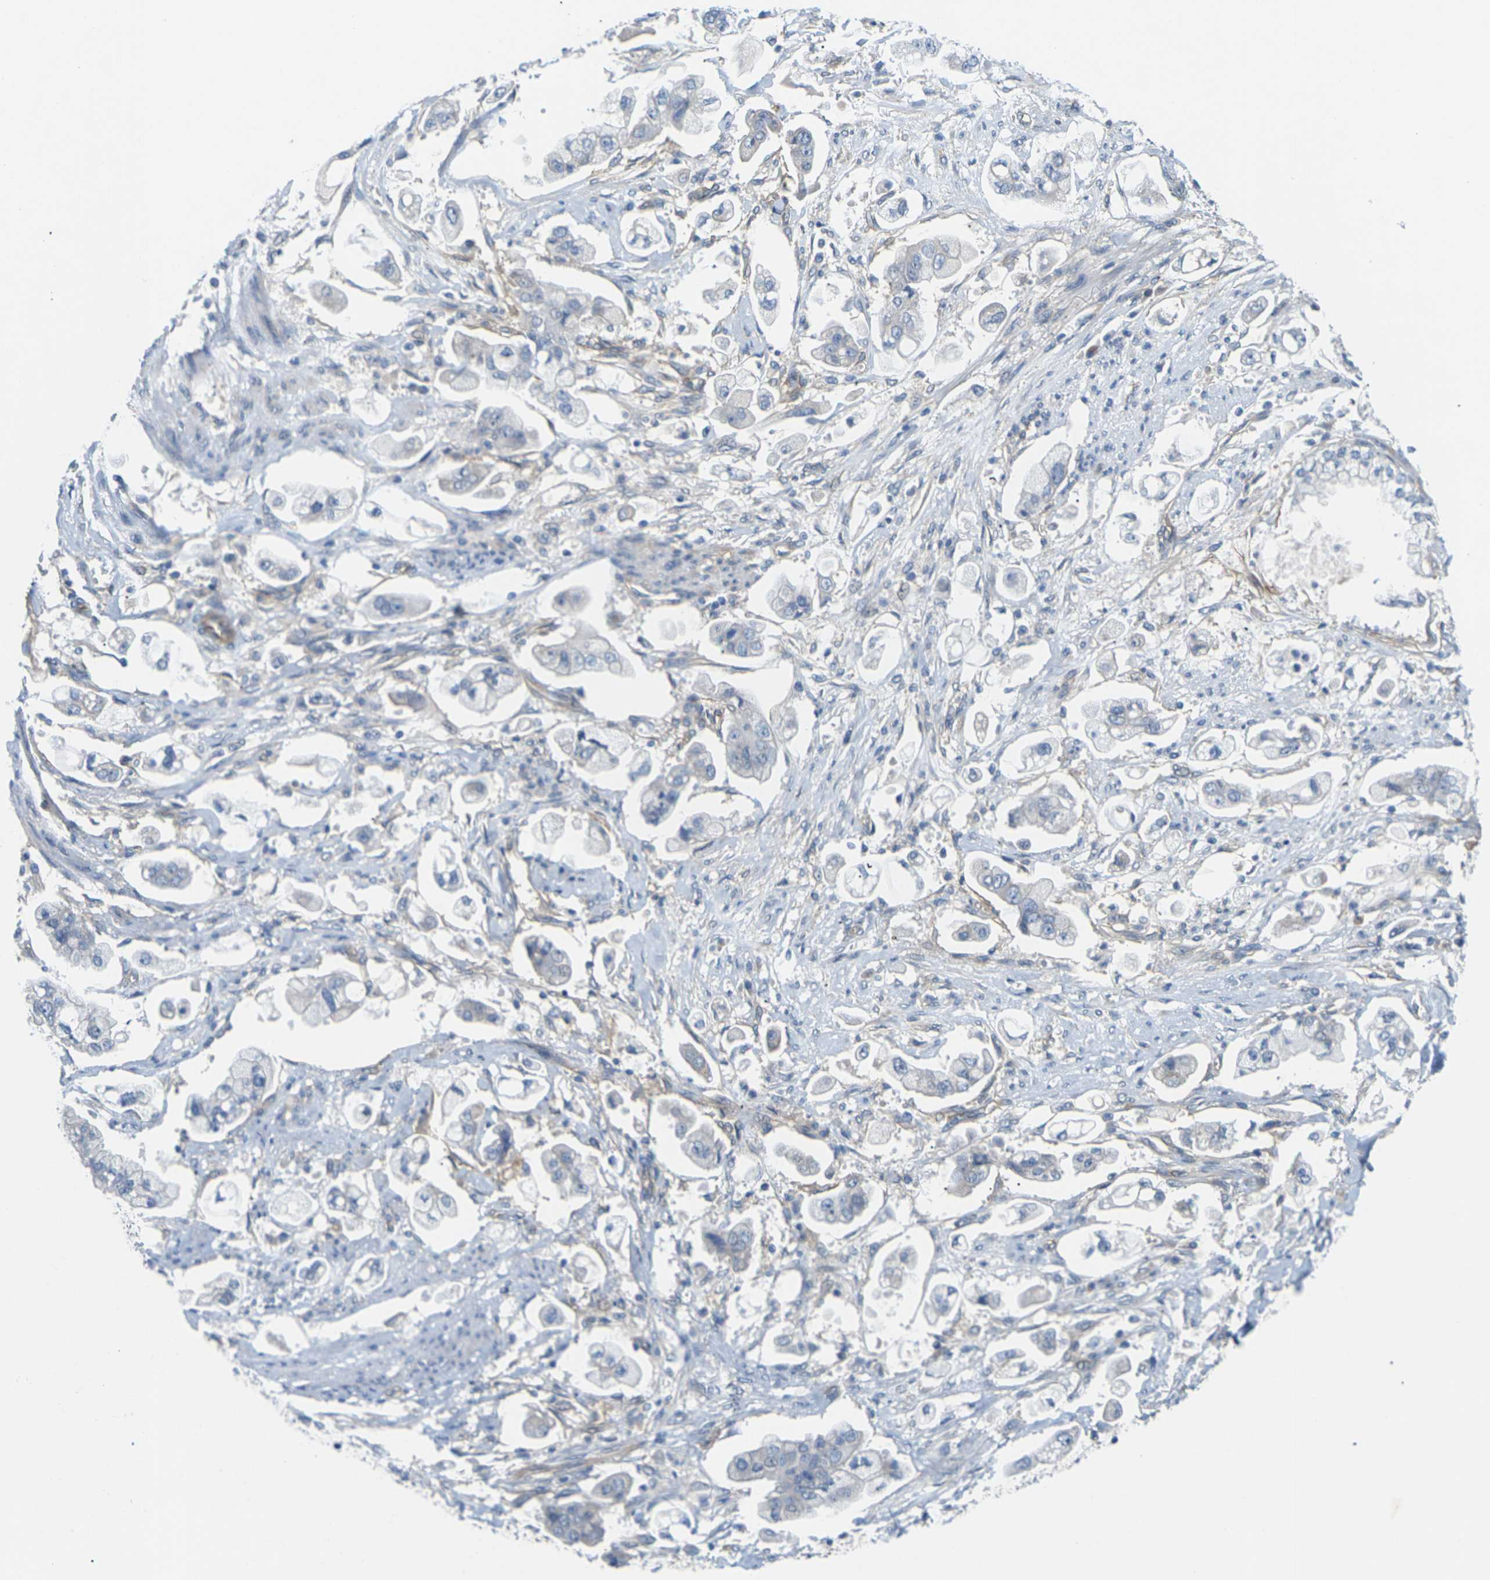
{"staining": {"intensity": "negative", "quantity": "none", "location": "none"}, "tissue": "stomach cancer", "cell_type": "Tumor cells", "image_type": "cancer", "snomed": [{"axis": "morphology", "description": "Adenocarcinoma, NOS"}, {"axis": "topography", "description": "Stomach"}], "caption": "Tumor cells are negative for protein expression in human stomach cancer (adenocarcinoma). (Brightfield microscopy of DAB (3,3'-diaminobenzidine) immunohistochemistry (IHC) at high magnification).", "gene": "ITGA5", "patient": {"sex": "male", "age": 62}}